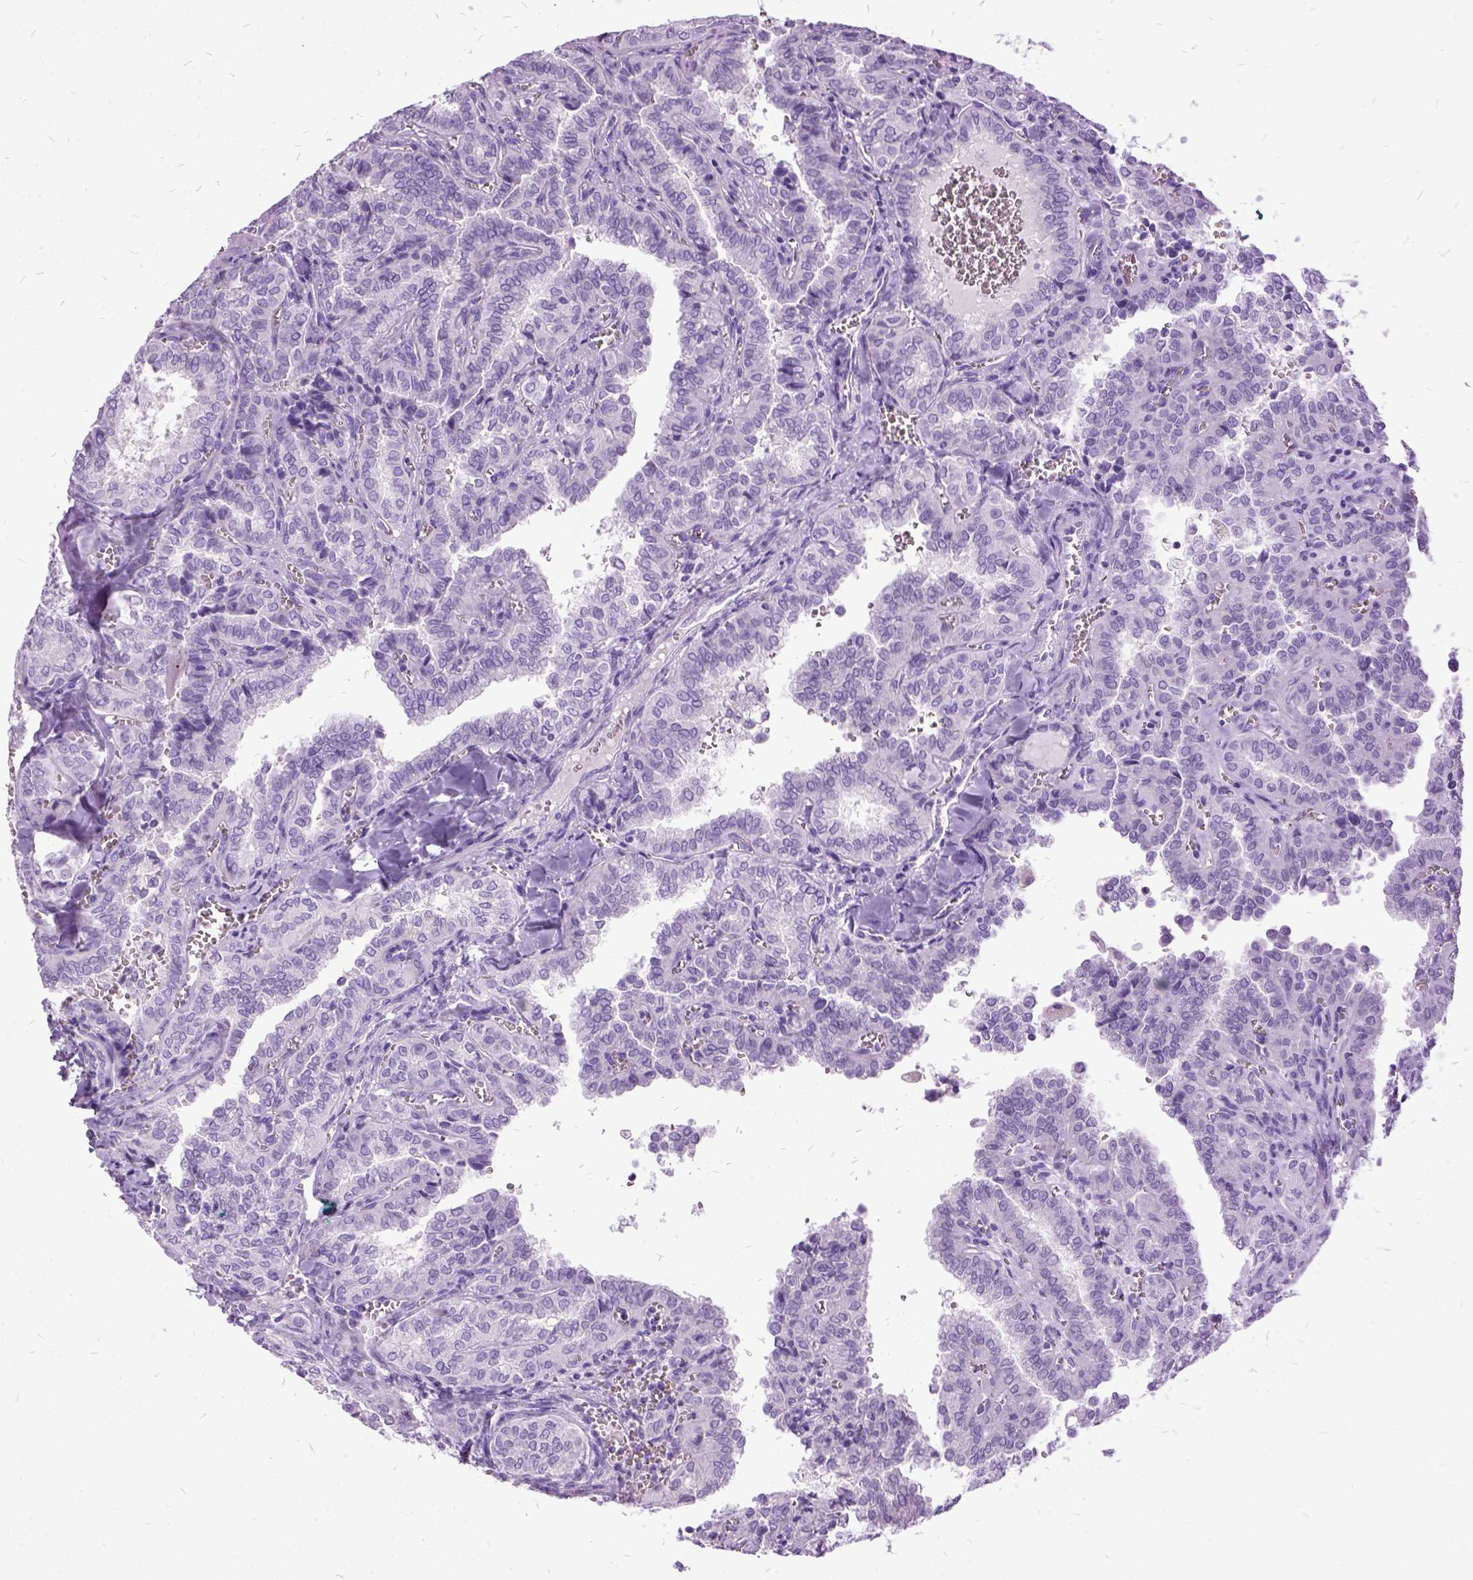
{"staining": {"intensity": "negative", "quantity": "none", "location": "none"}, "tissue": "thyroid cancer", "cell_type": "Tumor cells", "image_type": "cancer", "snomed": [{"axis": "morphology", "description": "Papillary adenocarcinoma, NOS"}, {"axis": "topography", "description": "Thyroid gland"}], "caption": "The image exhibits no staining of tumor cells in thyroid papillary adenocarcinoma.", "gene": "MME", "patient": {"sex": "female", "age": 41}}